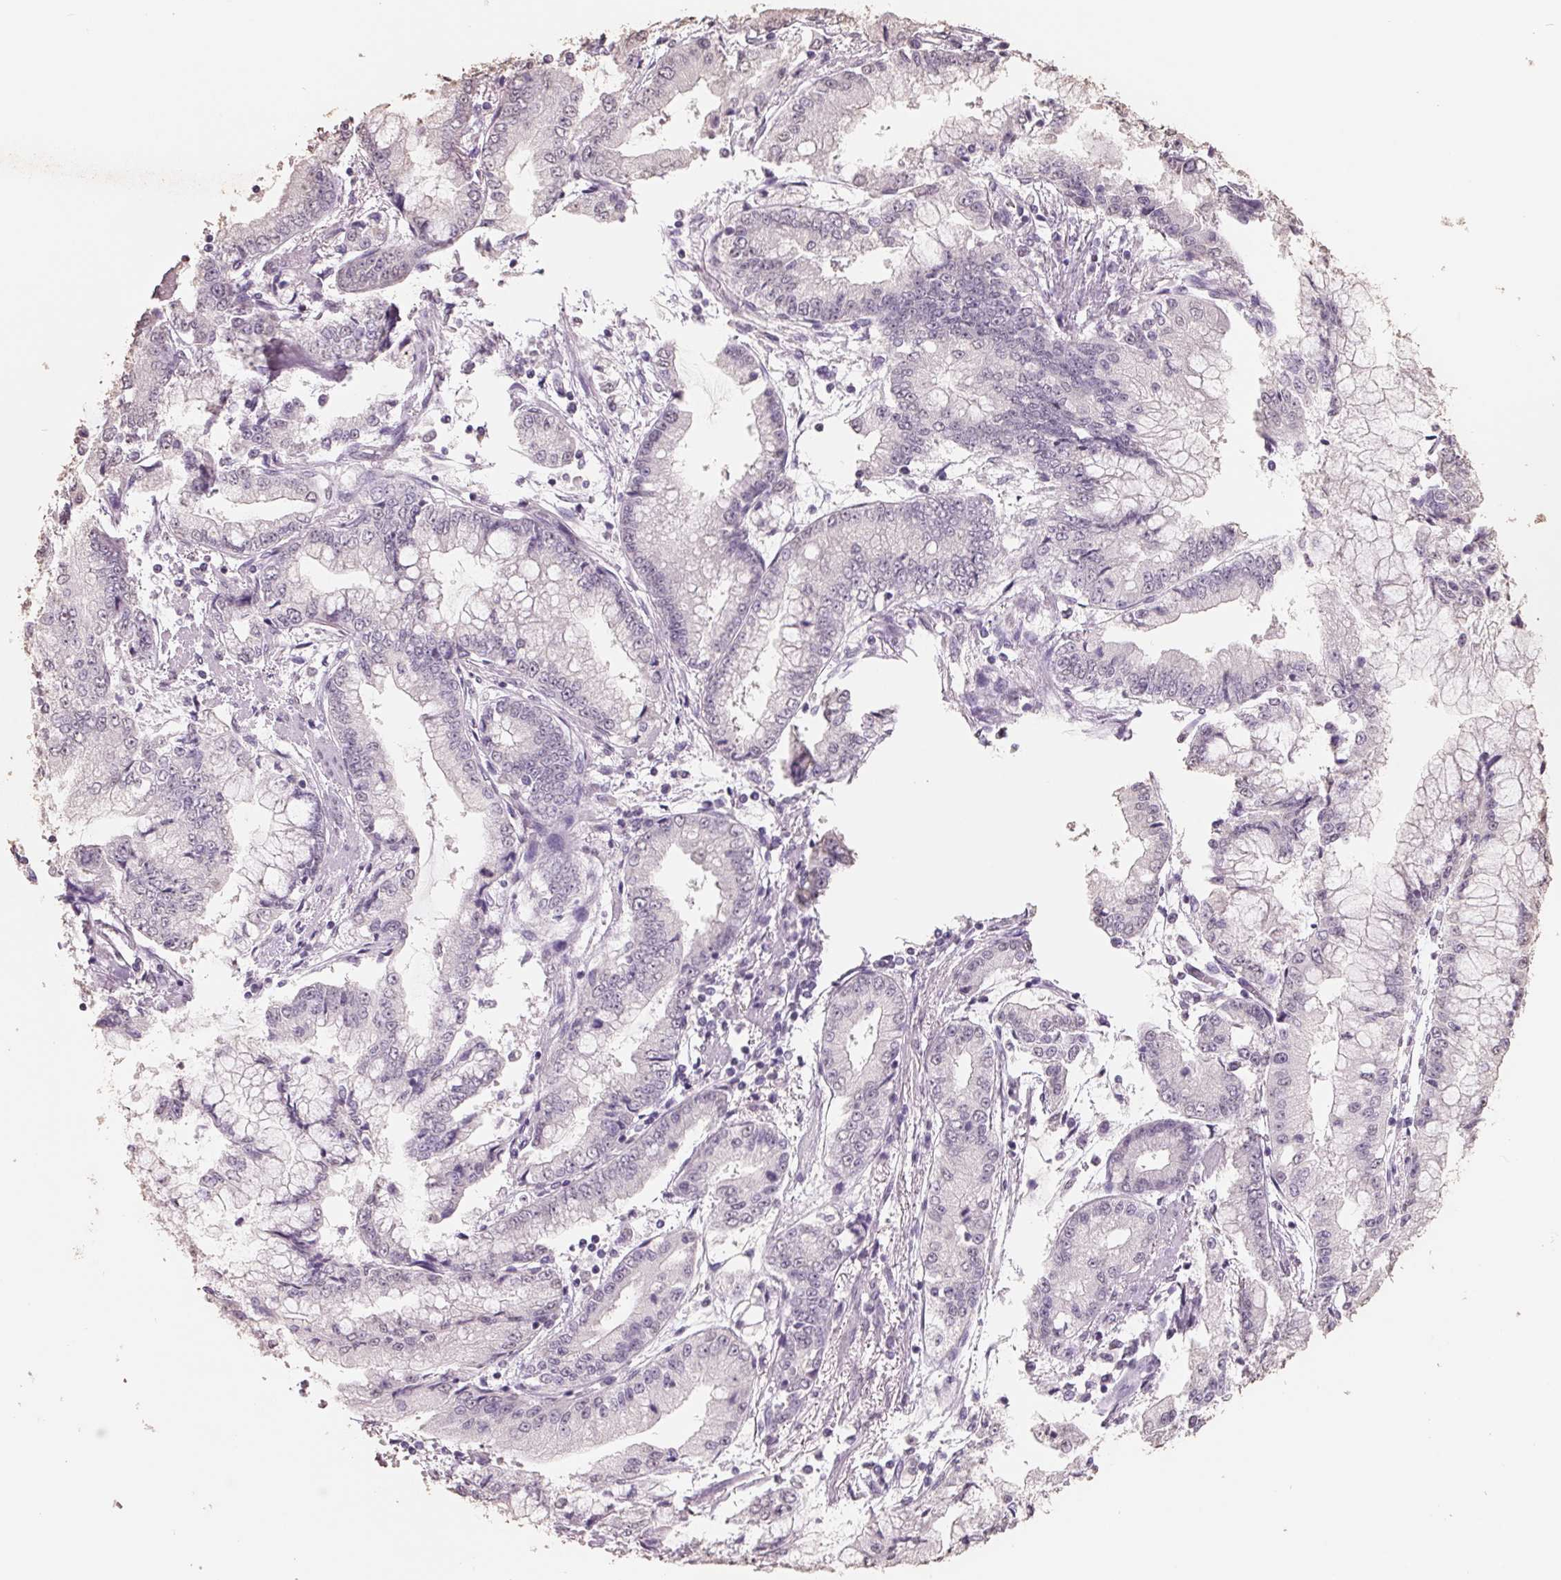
{"staining": {"intensity": "negative", "quantity": "none", "location": "none"}, "tissue": "stomach cancer", "cell_type": "Tumor cells", "image_type": "cancer", "snomed": [{"axis": "morphology", "description": "Adenocarcinoma, NOS"}, {"axis": "topography", "description": "Stomach, upper"}], "caption": "The histopathology image shows no significant positivity in tumor cells of stomach adenocarcinoma.", "gene": "FTCD", "patient": {"sex": "female", "age": 74}}